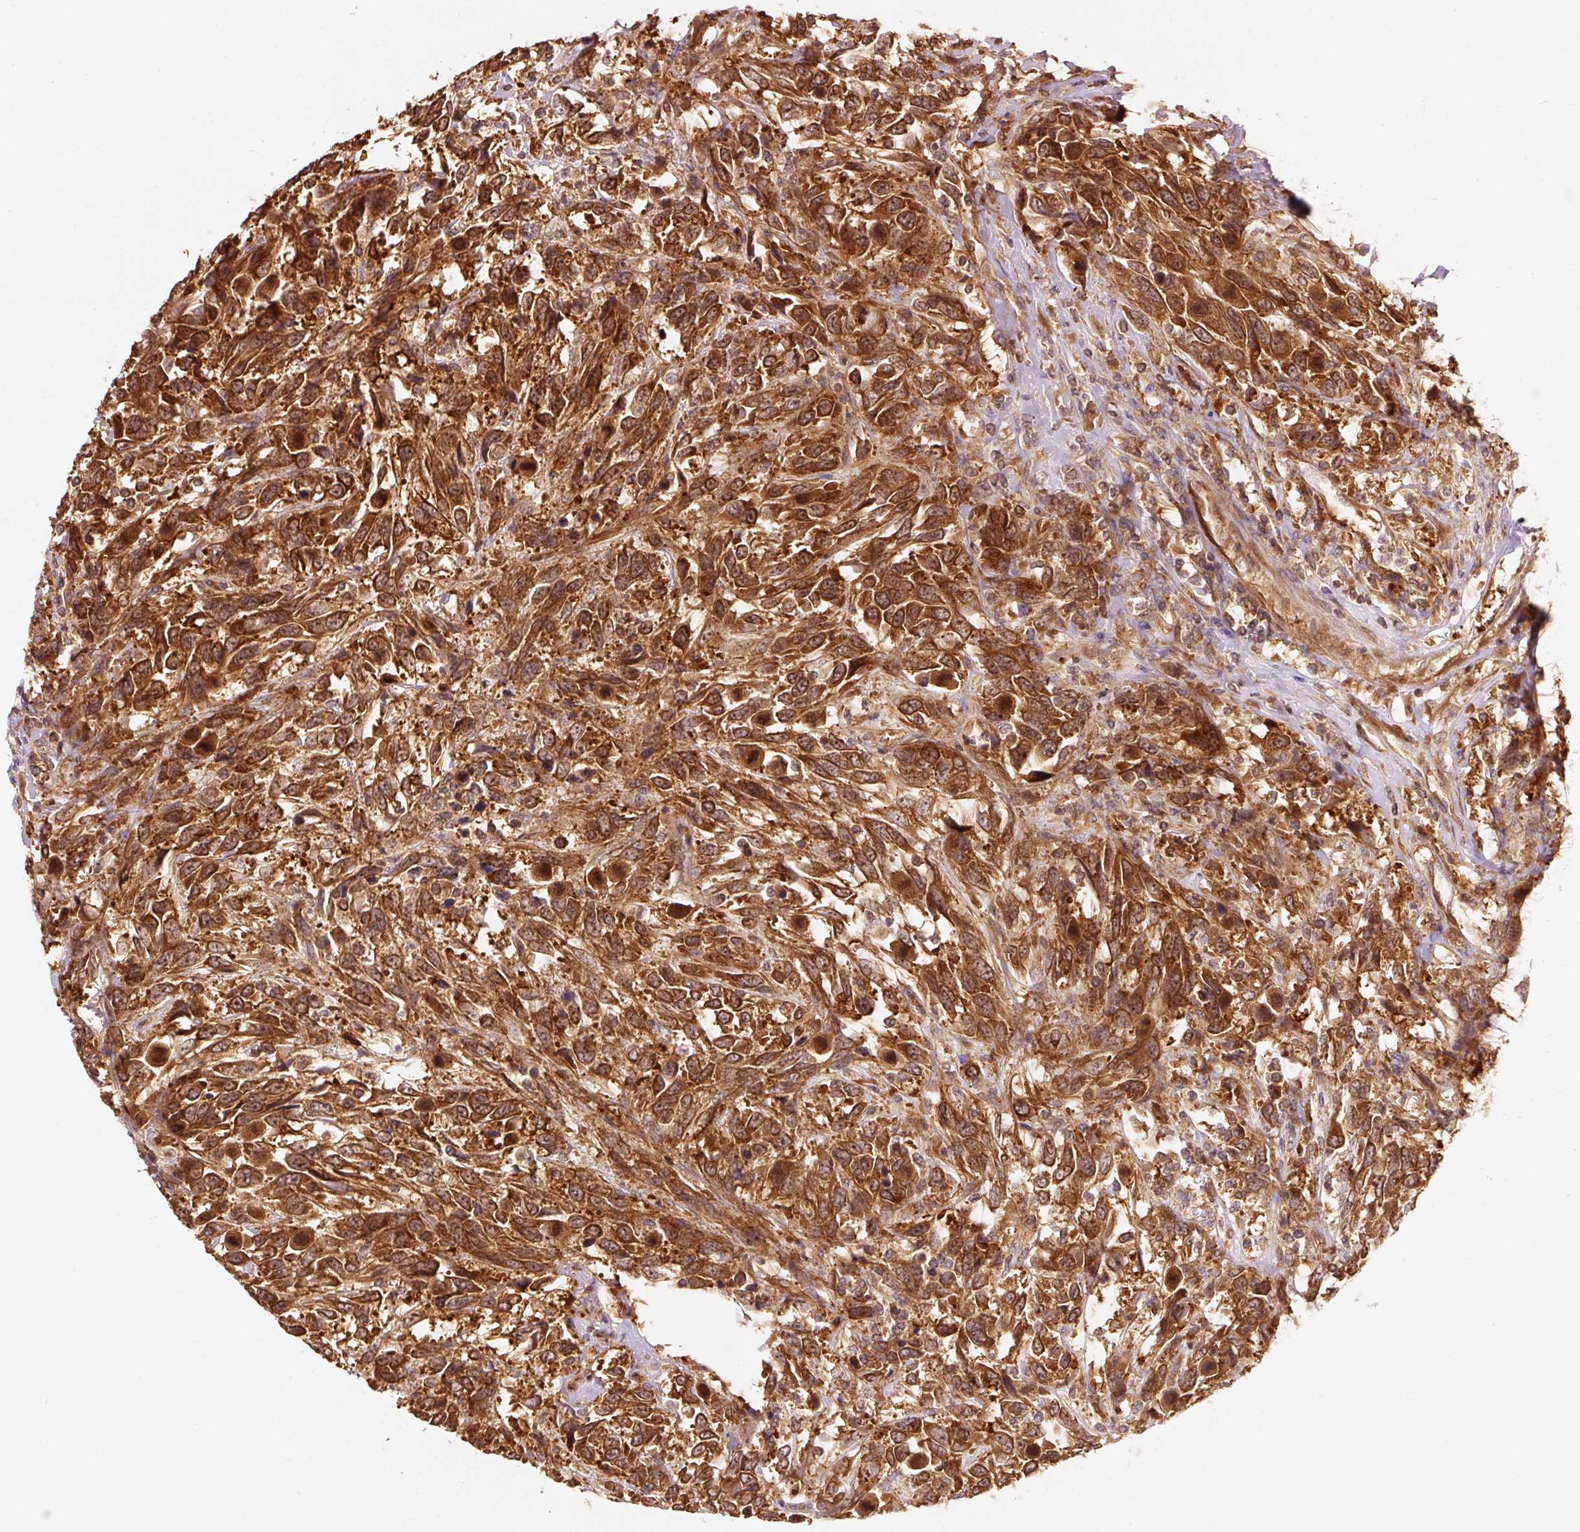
{"staining": {"intensity": "strong", "quantity": ">75%", "location": "cytoplasmic/membranous"}, "tissue": "urothelial cancer", "cell_type": "Tumor cells", "image_type": "cancer", "snomed": [{"axis": "morphology", "description": "Urothelial carcinoma, High grade"}, {"axis": "topography", "description": "Urinary bladder"}], "caption": "Tumor cells show high levels of strong cytoplasmic/membranous staining in approximately >75% of cells in high-grade urothelial carcinoma. (Stains: DAB in brown, nuclei in blue, Microscopy: brightfield microscopy at high magnification).", "gene": "PDAP1", "patient": {"sex": "female", "age": 70}}